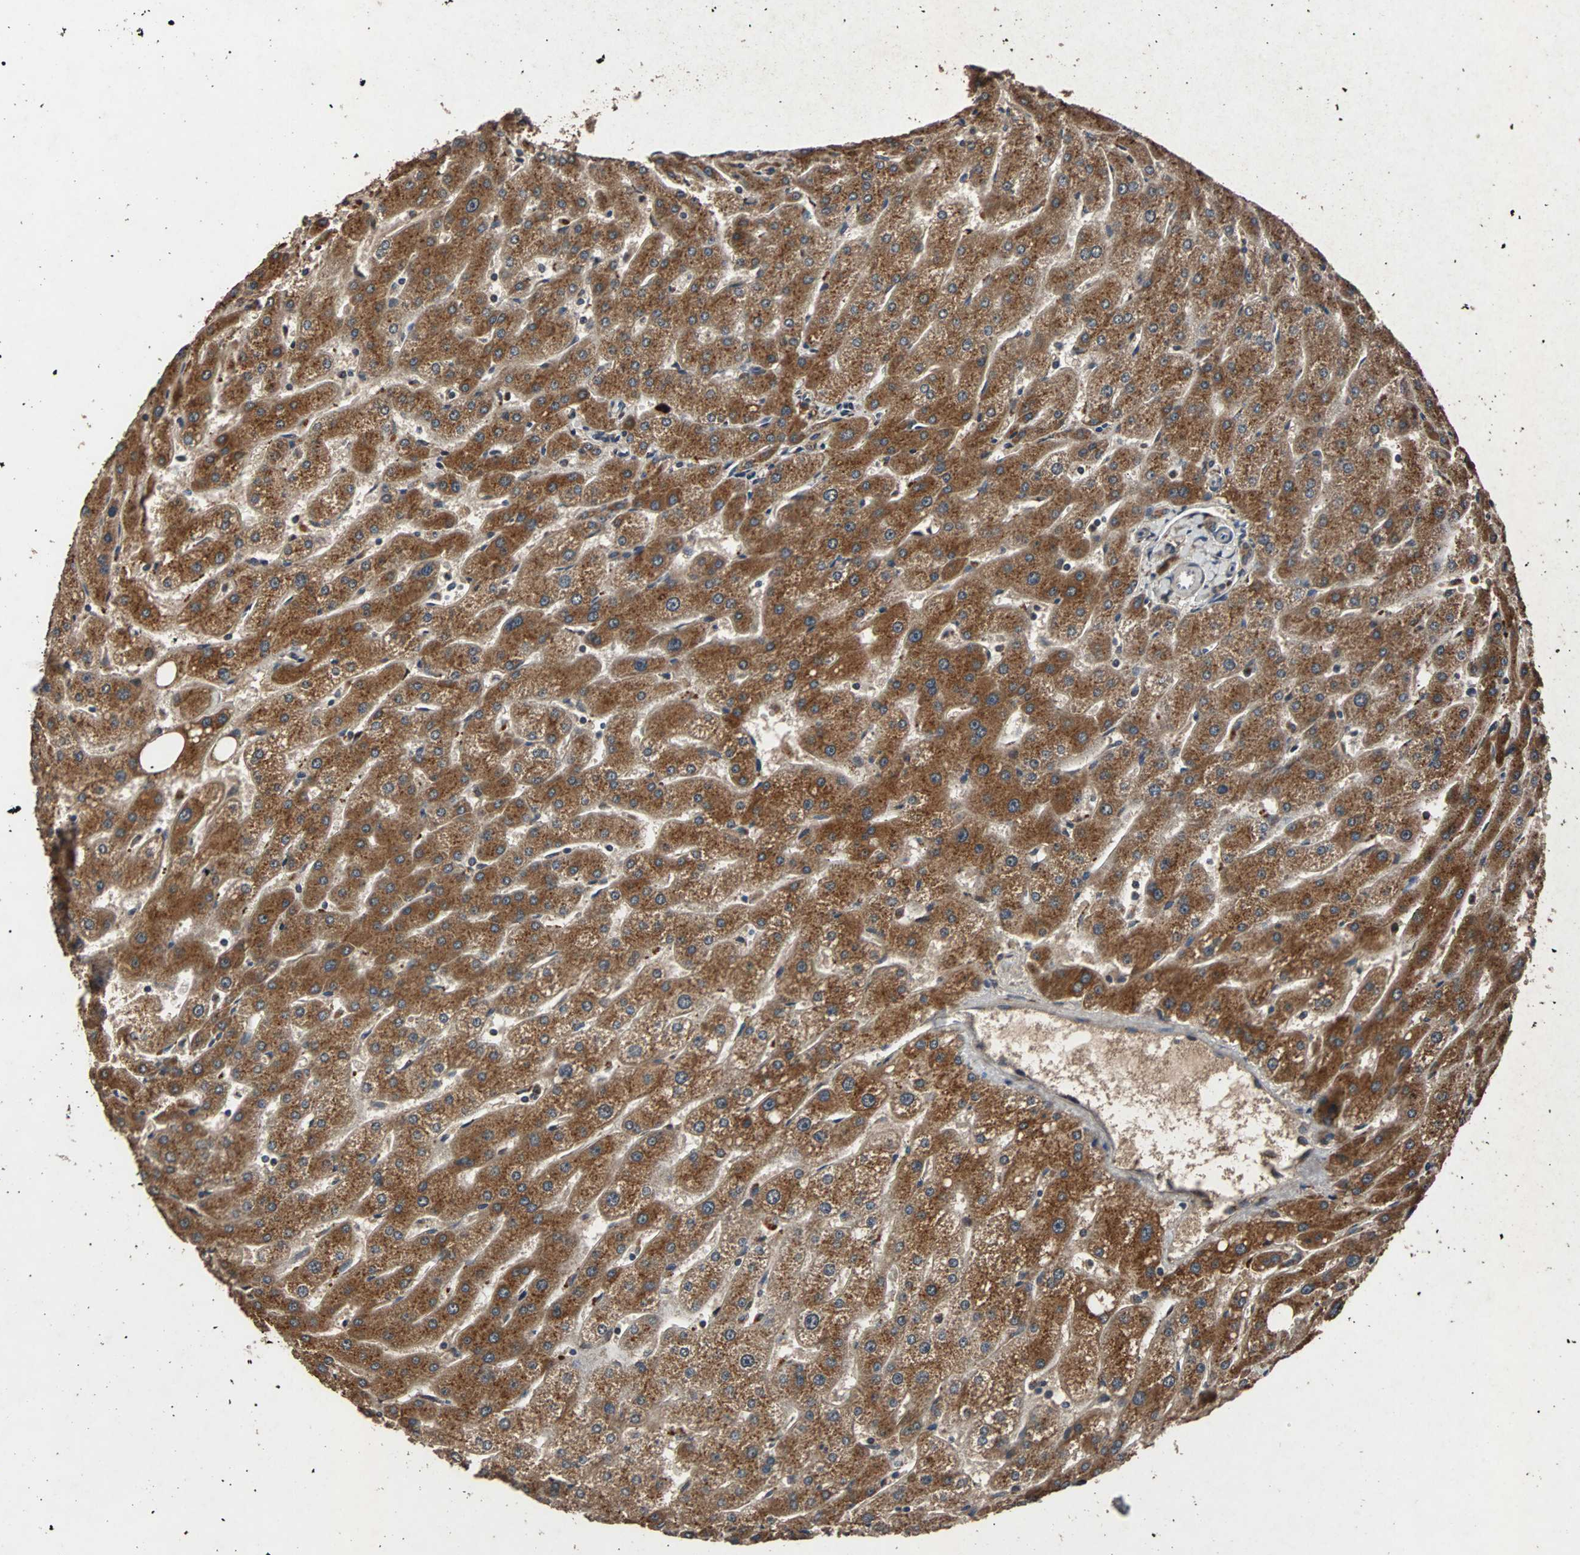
{"staining": {"intensity": "strong", "quantity": ">75%", "location": "cytoplasmic/membranous"}, "tissue": "liver", "cell_type": "Cholangiocytes", "image_type": "normal", "snomed": [{"axis": "morphology", "description": "Normal tissue, NOS"}, {"axis": "topography", "description": "Liver"}], "caption": "Liver stained with DAB immunohistochemistry shows high levels of strong cytoplasmic/membranous expression in approximately >75% of cholangiocytes.", "gene": "USP31", "patient": {"sex": "male", "age": 67}}